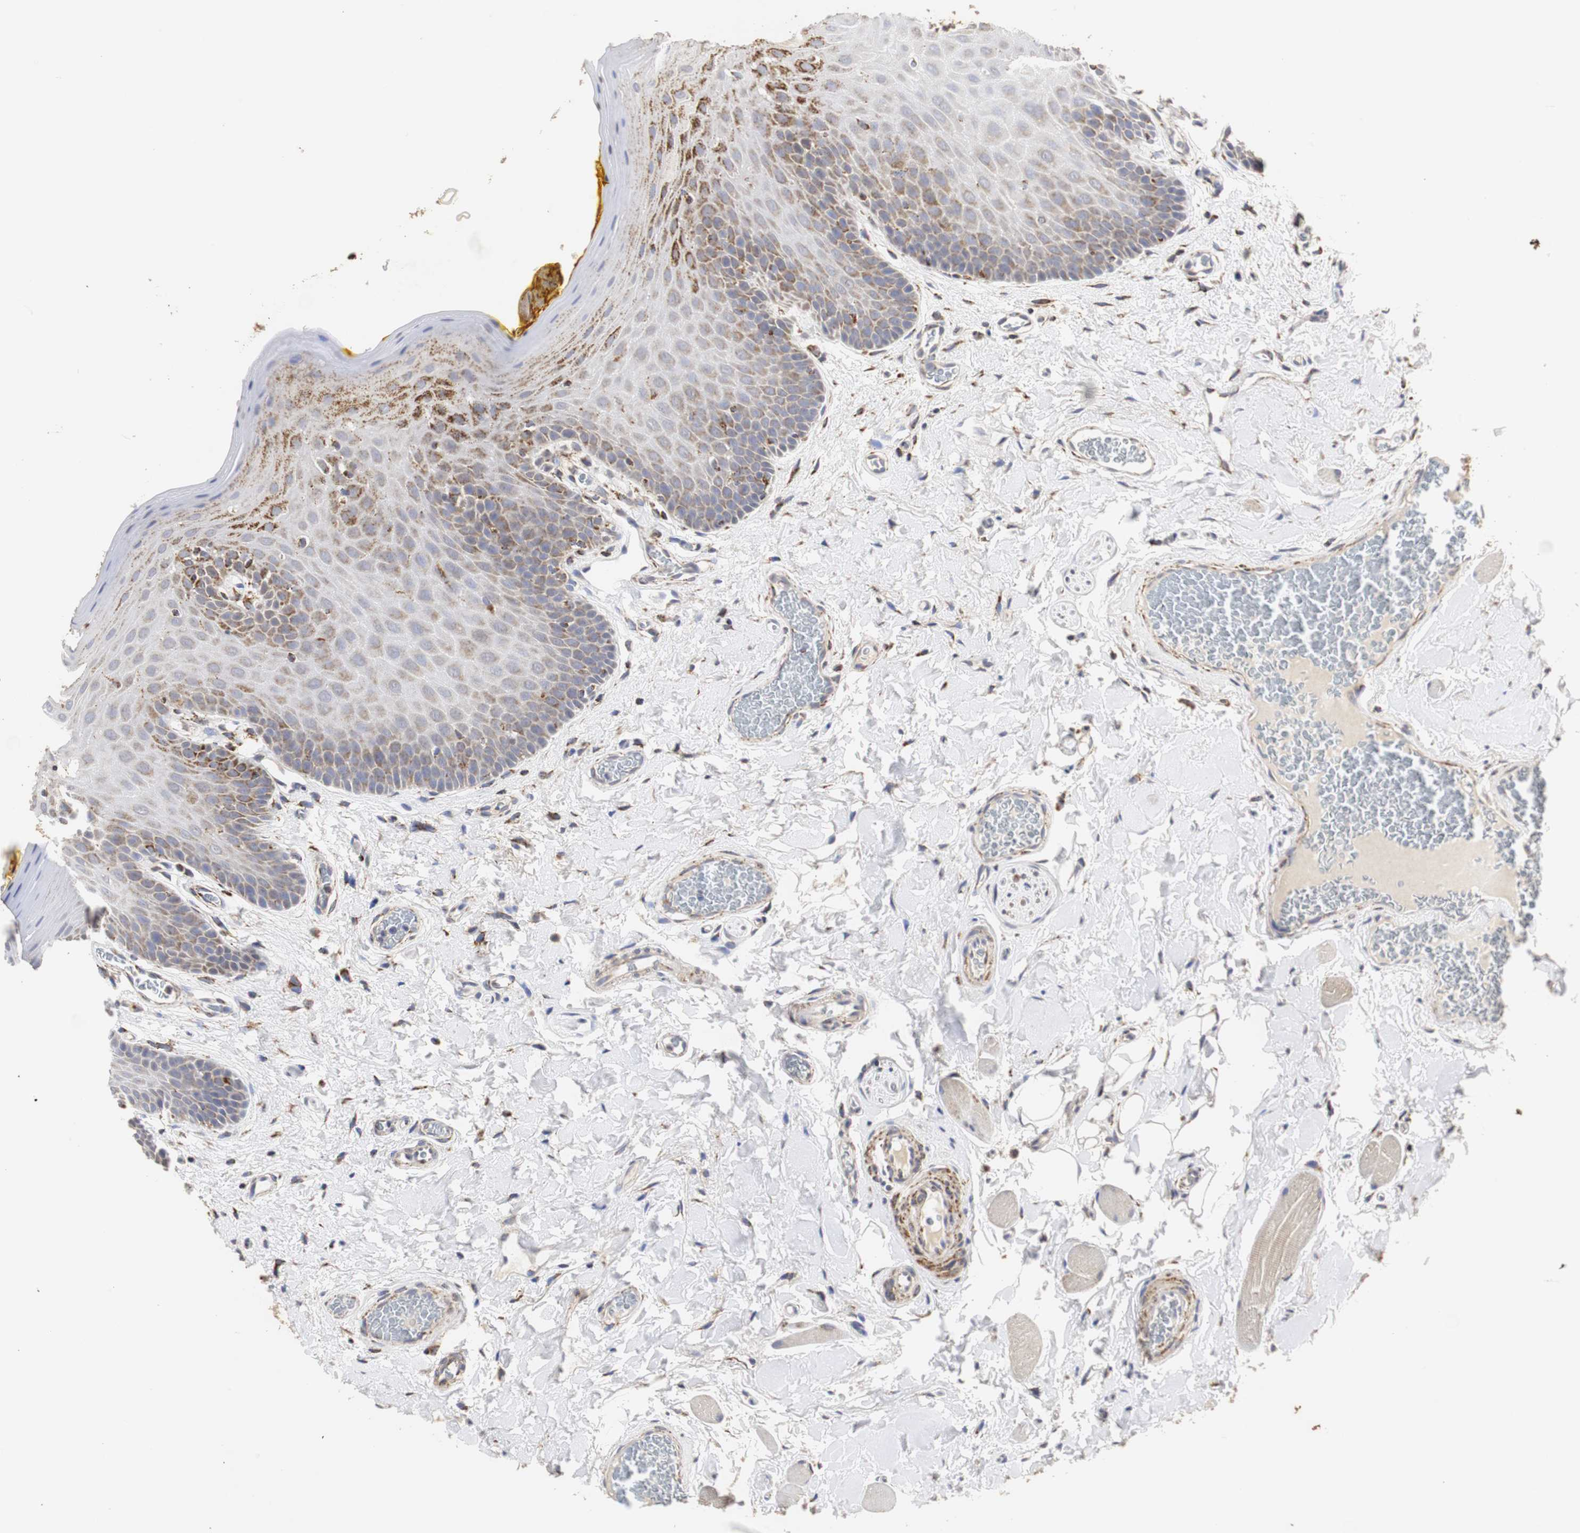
{"staining": {"intensity": "moderate", "quantity": "25%-75%", "location": "cytoplasmic/membranous"}, "tissue": "oral mucosa", "cell_type": "Squamous epithelial cells", "image_type": "normal", "snomed": [{"axis": "morphology", "description": "Normal tissue, NOS"}, {"axis": "topography", "description": "Oral tissue"}], "caption": "High-power microscopy captured an IHC micrograph of unremarkable oral mucosa, revealing moderate cytoplasmic/membranous expression in approximately 25%-75% of squamous epithelial cells.", "gene": "HSD17B10", "patient": {"sex": "male", "age": 54}}